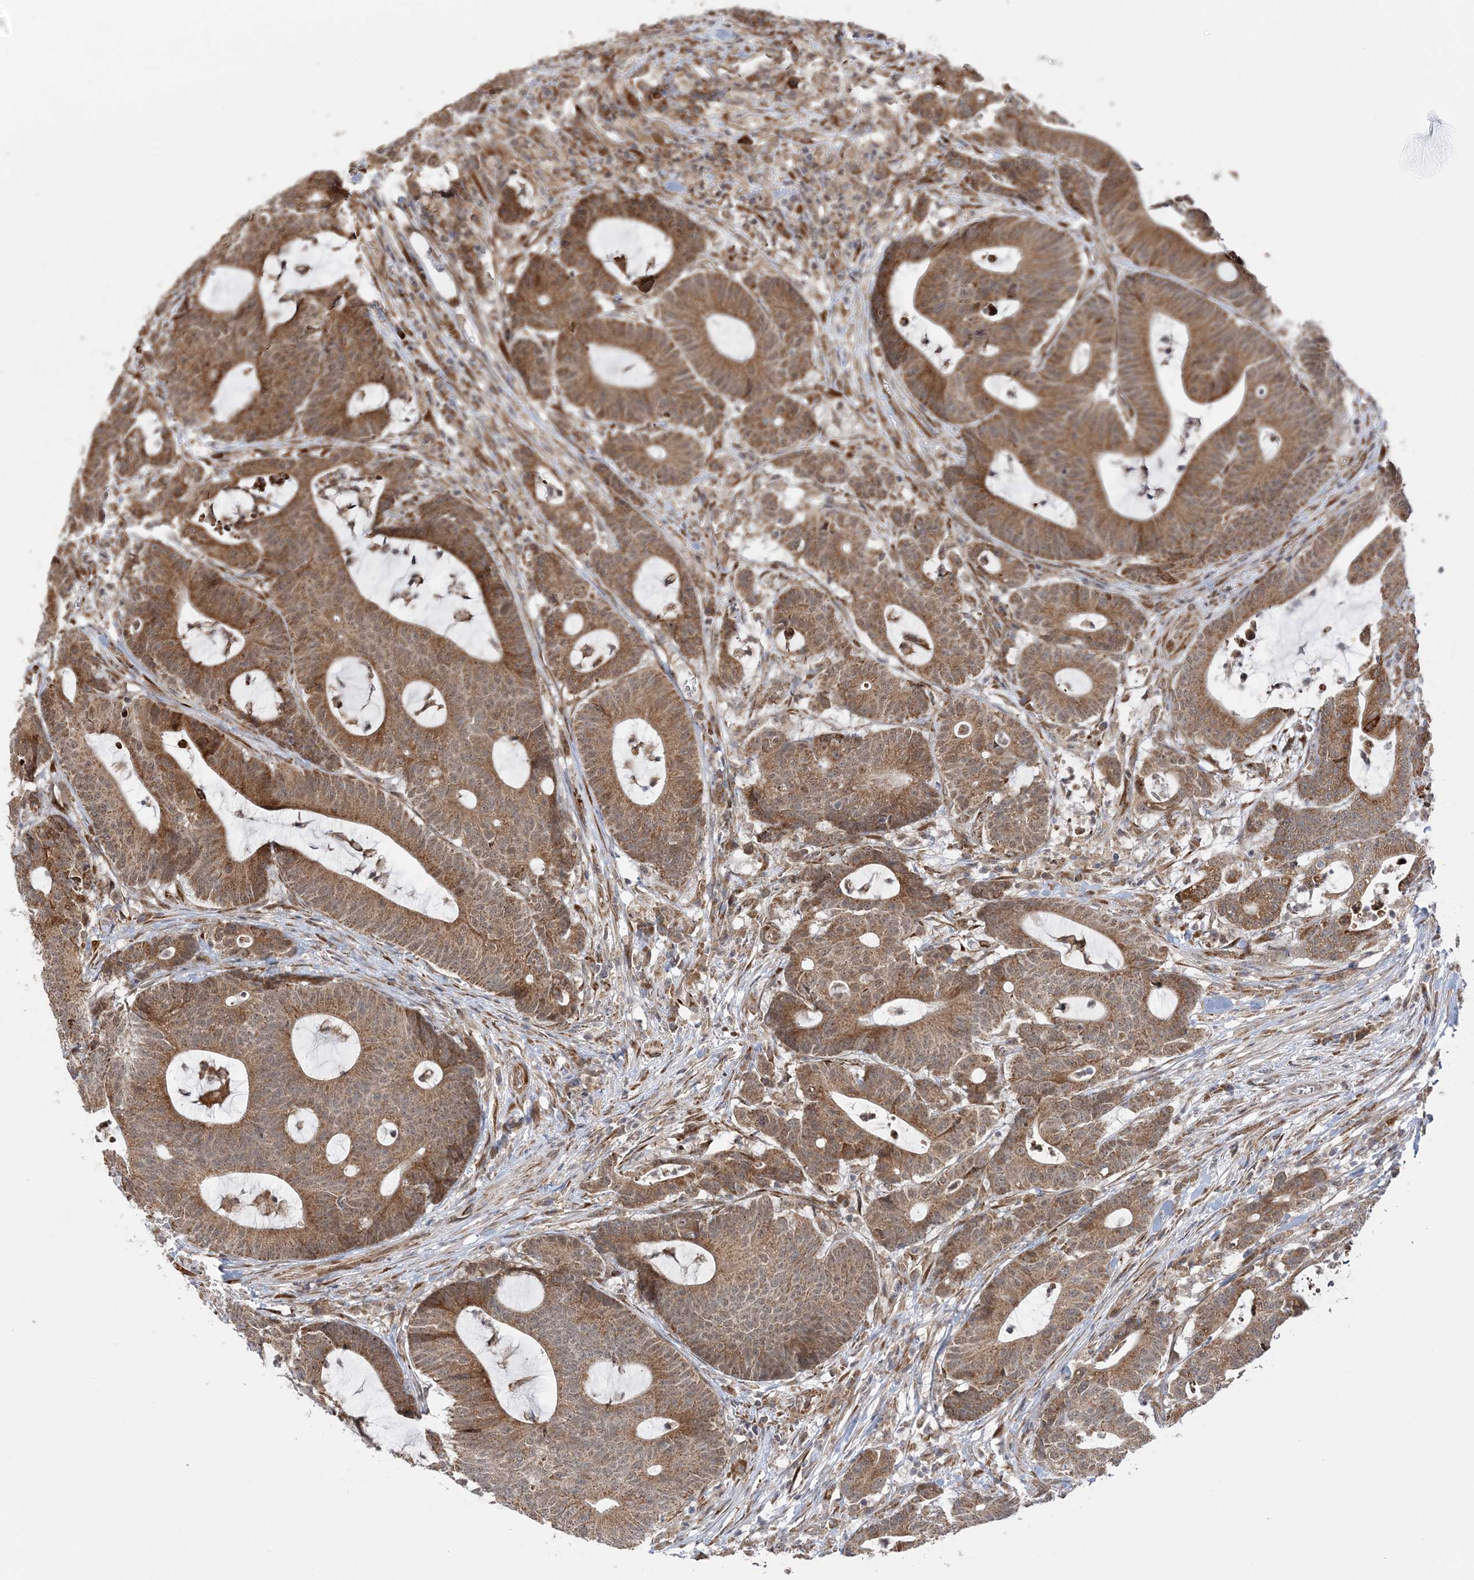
{"staining": {"intensity": "moderate", "quantity": ">75%", "location": "cytoplasmic/membranous"}, "tissue": "colorectal cancer", "cell_type": "Tumor cells", "image_type": "cancer", "snomed": [{"axis": "morphology", "description": "Adenocarcinoma, NOS"}, {"axis": "topography", "description": "Colon"}], "caption": "Immunohistochemical staining of adenocarcinoma (colorectal) exhibits medium levels of moderate cytoplasmic/membranous protein expression in approximately >75% of tumor cells. The staining is performed using DAB (3,3'-diaminobenzidine) brown chromogen to label protein expression. The nuclei are counter-stained blue using hematoxylin.", "gene": "MRPL47", "patient": {"sex": "female", "age": 84}}